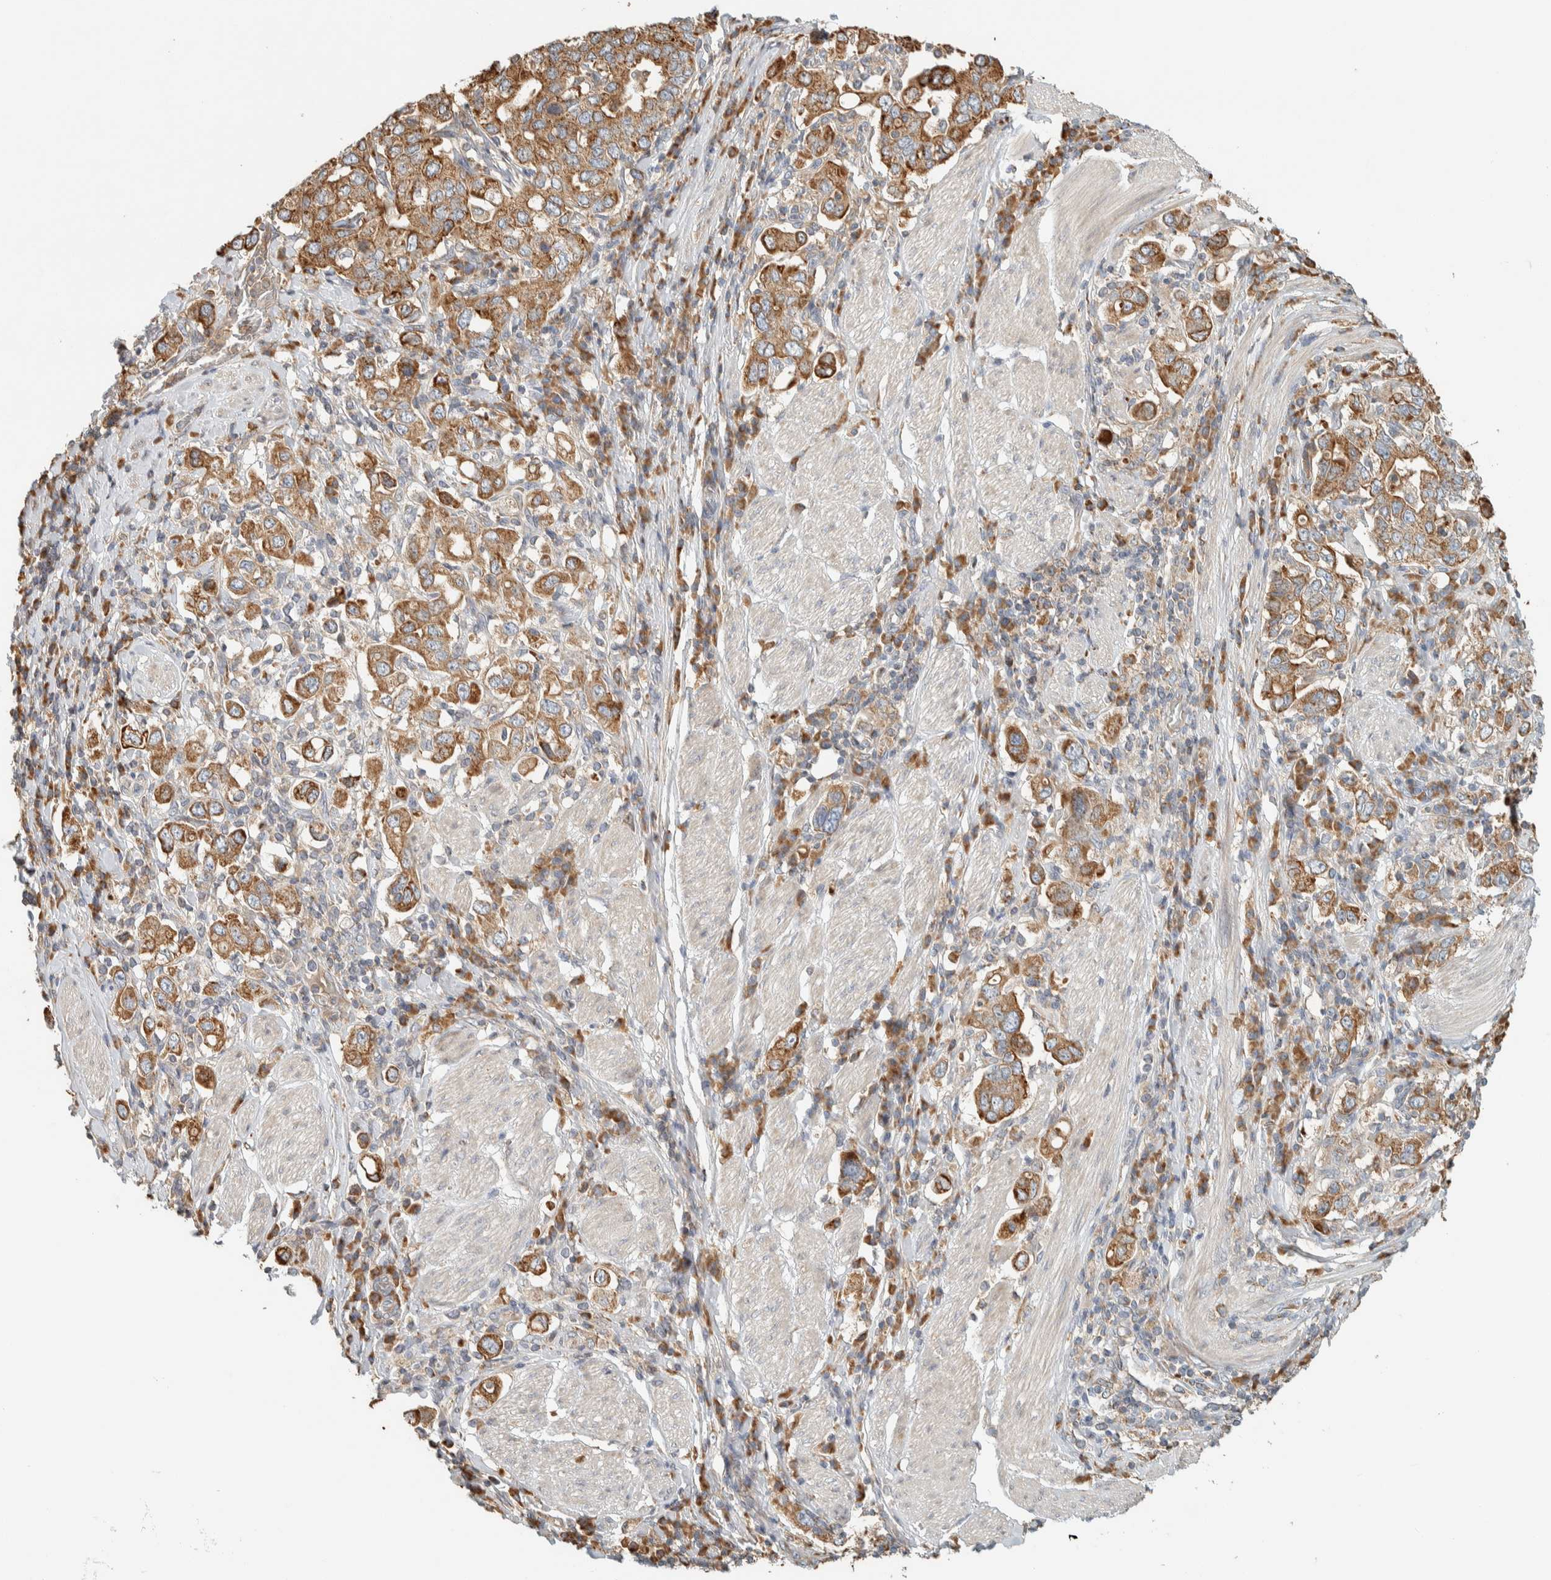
{"staining": {"intensity": "moderate", "quantity": ">75%", "location": "cytoplasmic/membranous"}, "tissue": "stomach cancer", "cell_type": "Tumor cells", "image_type": "cancer", "snomed": [{"axis": "morphology", "description": "Adenocarcinoma, NOS"}, {"axis": "topography", "description": "Stomach, upper"}], "caption": "Stomach cancer (adenocarcinoma) tissue exhibits moderate cytoplasmic/membranous expression in about >75% of tumor cells, visualized by immunohistochemistry.", "gene": "RAB11FIP1", "patient": {"sex": "male", "age": 62}}